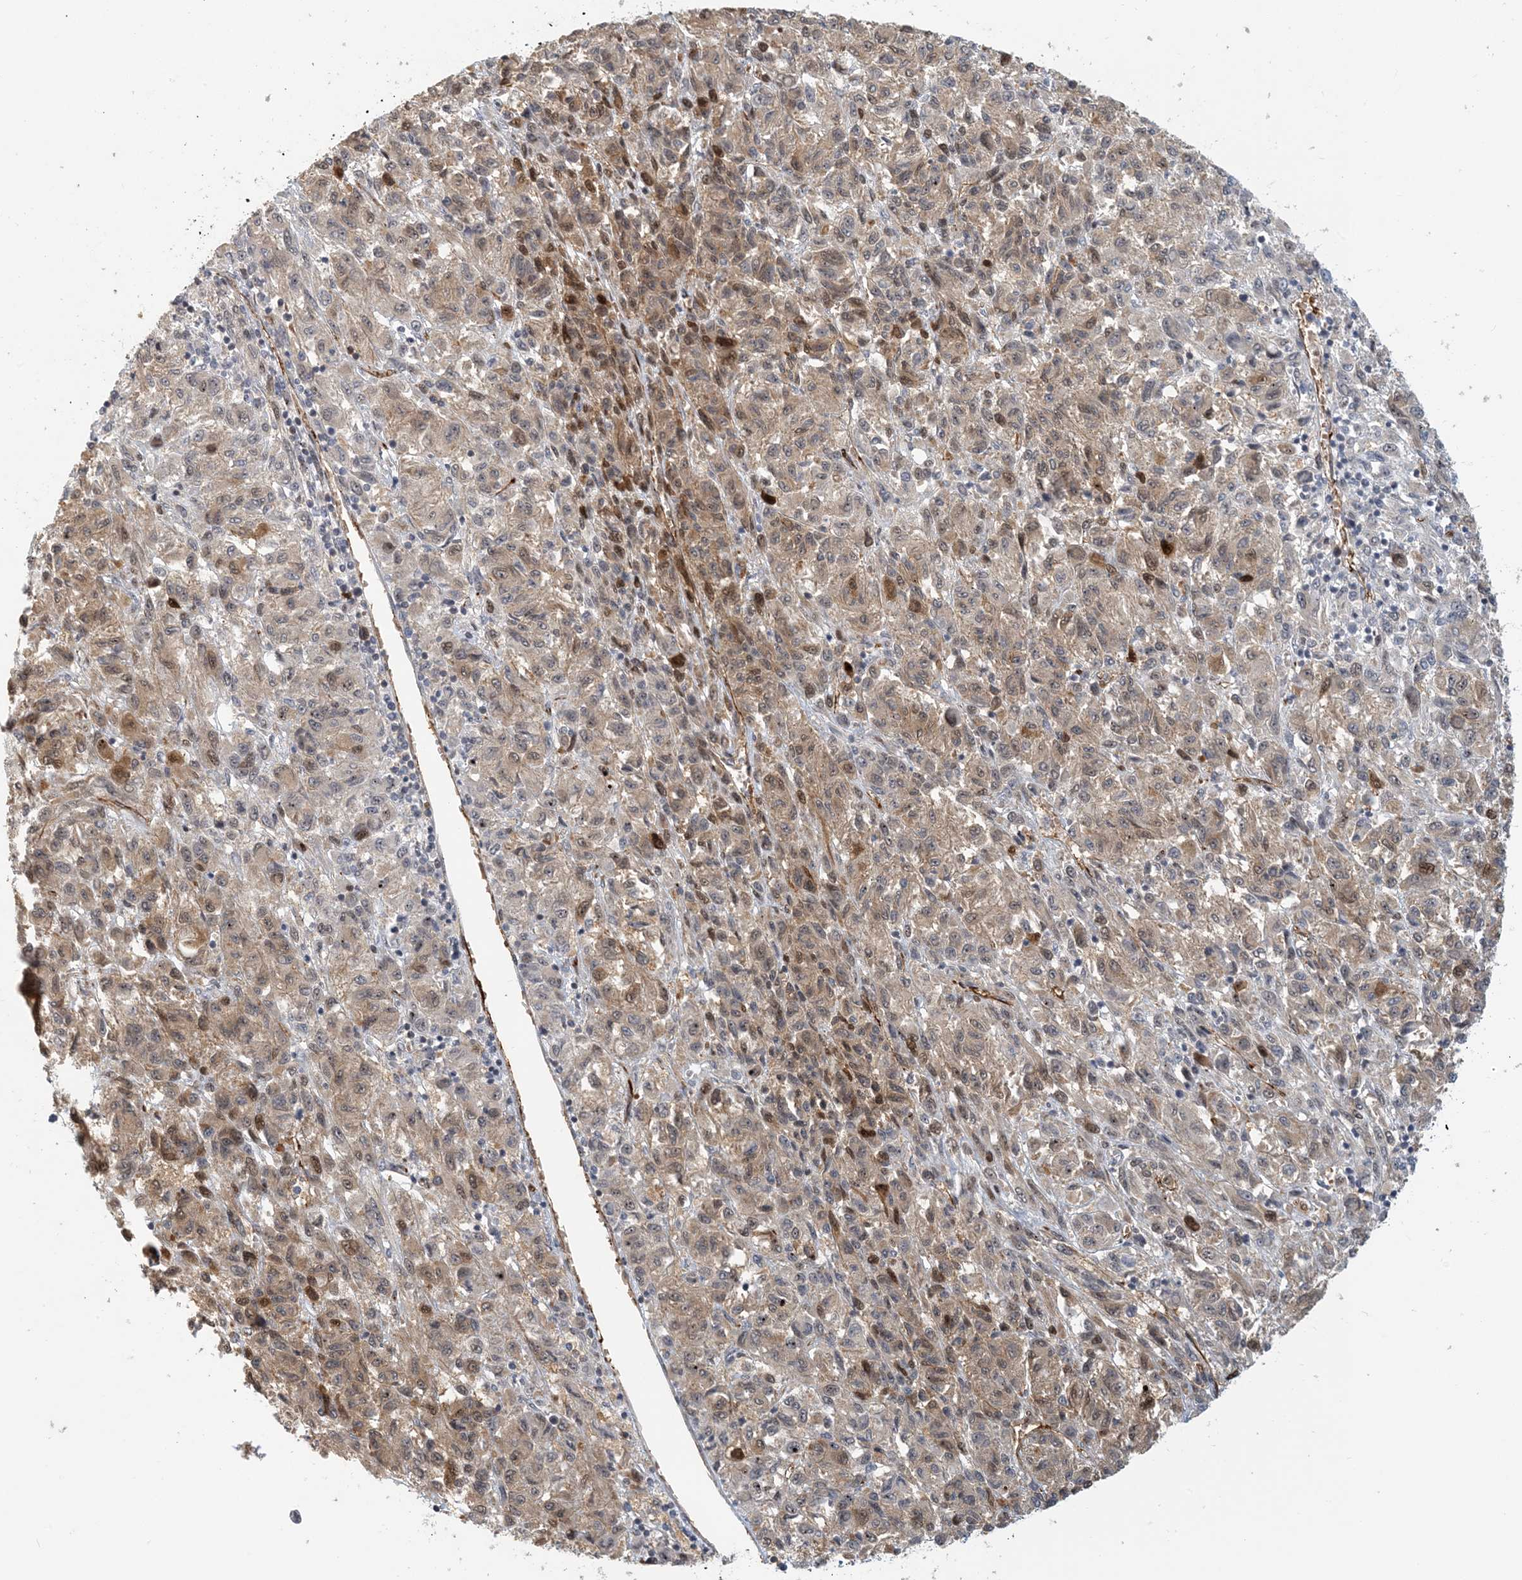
{"staining": {"intensity": "moderate", "quantity": "<25%", "location": "nuclear"}, "tissue": "melanoma", "cell_type": "Tumor cells", "image_type": "cancer", "snomed": [{"axis": "morphology", "description": "Malignant melanoma, Metastatic site"}, {"axis": "topography", "description": "Lung"}], "caption": "Malignant melanoma (metastatic site) stained for a protein (brown) reveals moderate nuclear positive positivity in approximately <25% of tumor cells.", "gene": "MAPKBP1", "patient": {"sex": "male", "age": 64}}